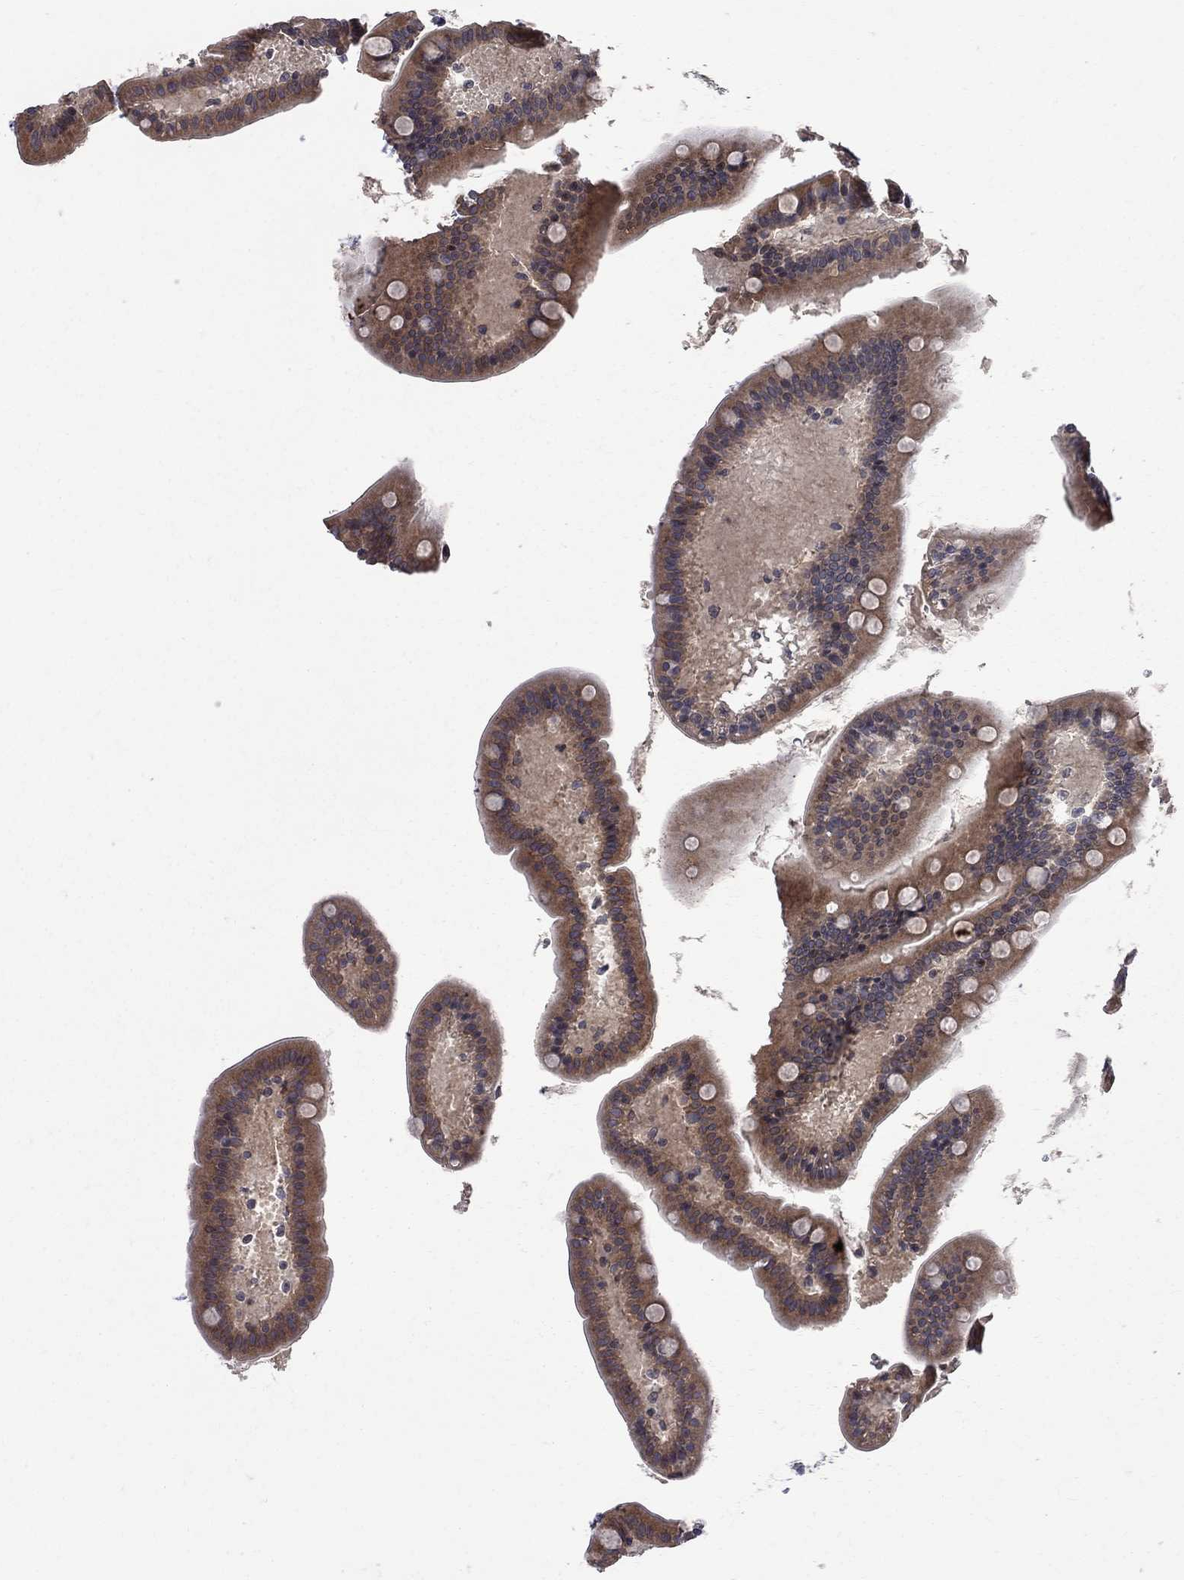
{"staining": {"intensity": "moderate", "quantity": ">75%", "location": "cytoplasmic/membranous"}, "tissue": "small intestine", "cell_type": "Glandular cells", "image_type": "normal", "snomed": [{"axis": "morphology", "description": "Normal tissue, NOS"}, {"axis": "topography", "description": "Small intestine"}], "caption": "This histopathology image reveals immunohistochemistry staining of normal human small intestine, with medium moderate cytoplasmic/membranous staining in about >75% of glandular cells.", "gene": "CNOT11", "patient": {"sex": "male", "age": 66}}